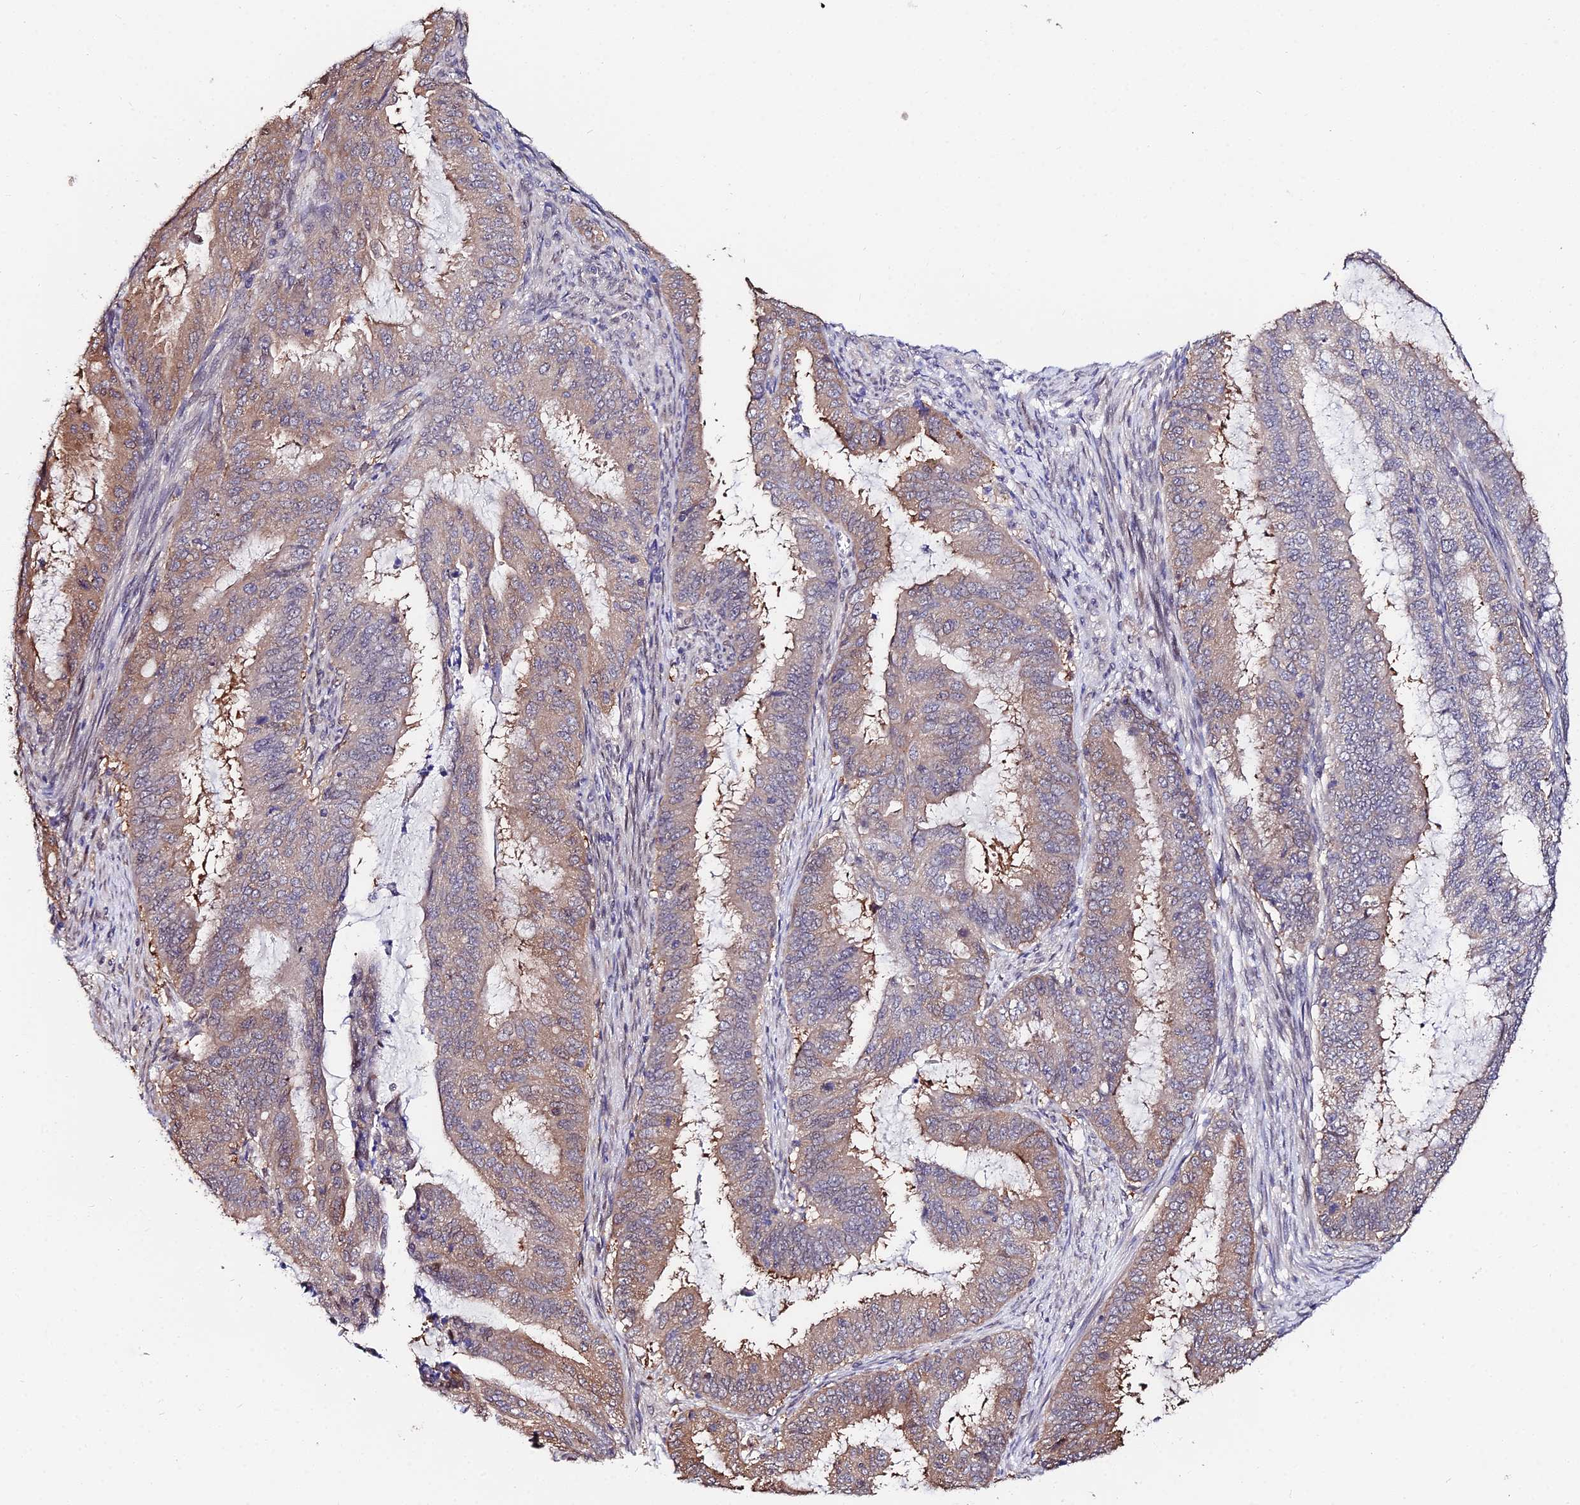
{"staining": {"intensity": "weak", "quantity": "25%-75%", "location": "cytoplasmic/membranous"}, "tissue": "endometrial cancer", "cell_type": "Tumor cells", "image_type": "cancer", "snomed": [{"axis": "morphology", "description": "Adenocarcinoma, NOS"}, {"axis": "topography", "description": "Endometrium"}], "caption": "DAB (3,3'-diaminobenzidine) immunohistochemical staining of adenocarcinoma (endometrial) displays weak cytoplasmic/membranous protein expression in about 25%-75% of tumor cells.", "gene": "INPP4A", "patient": {"sex": "female", "age": 51}}